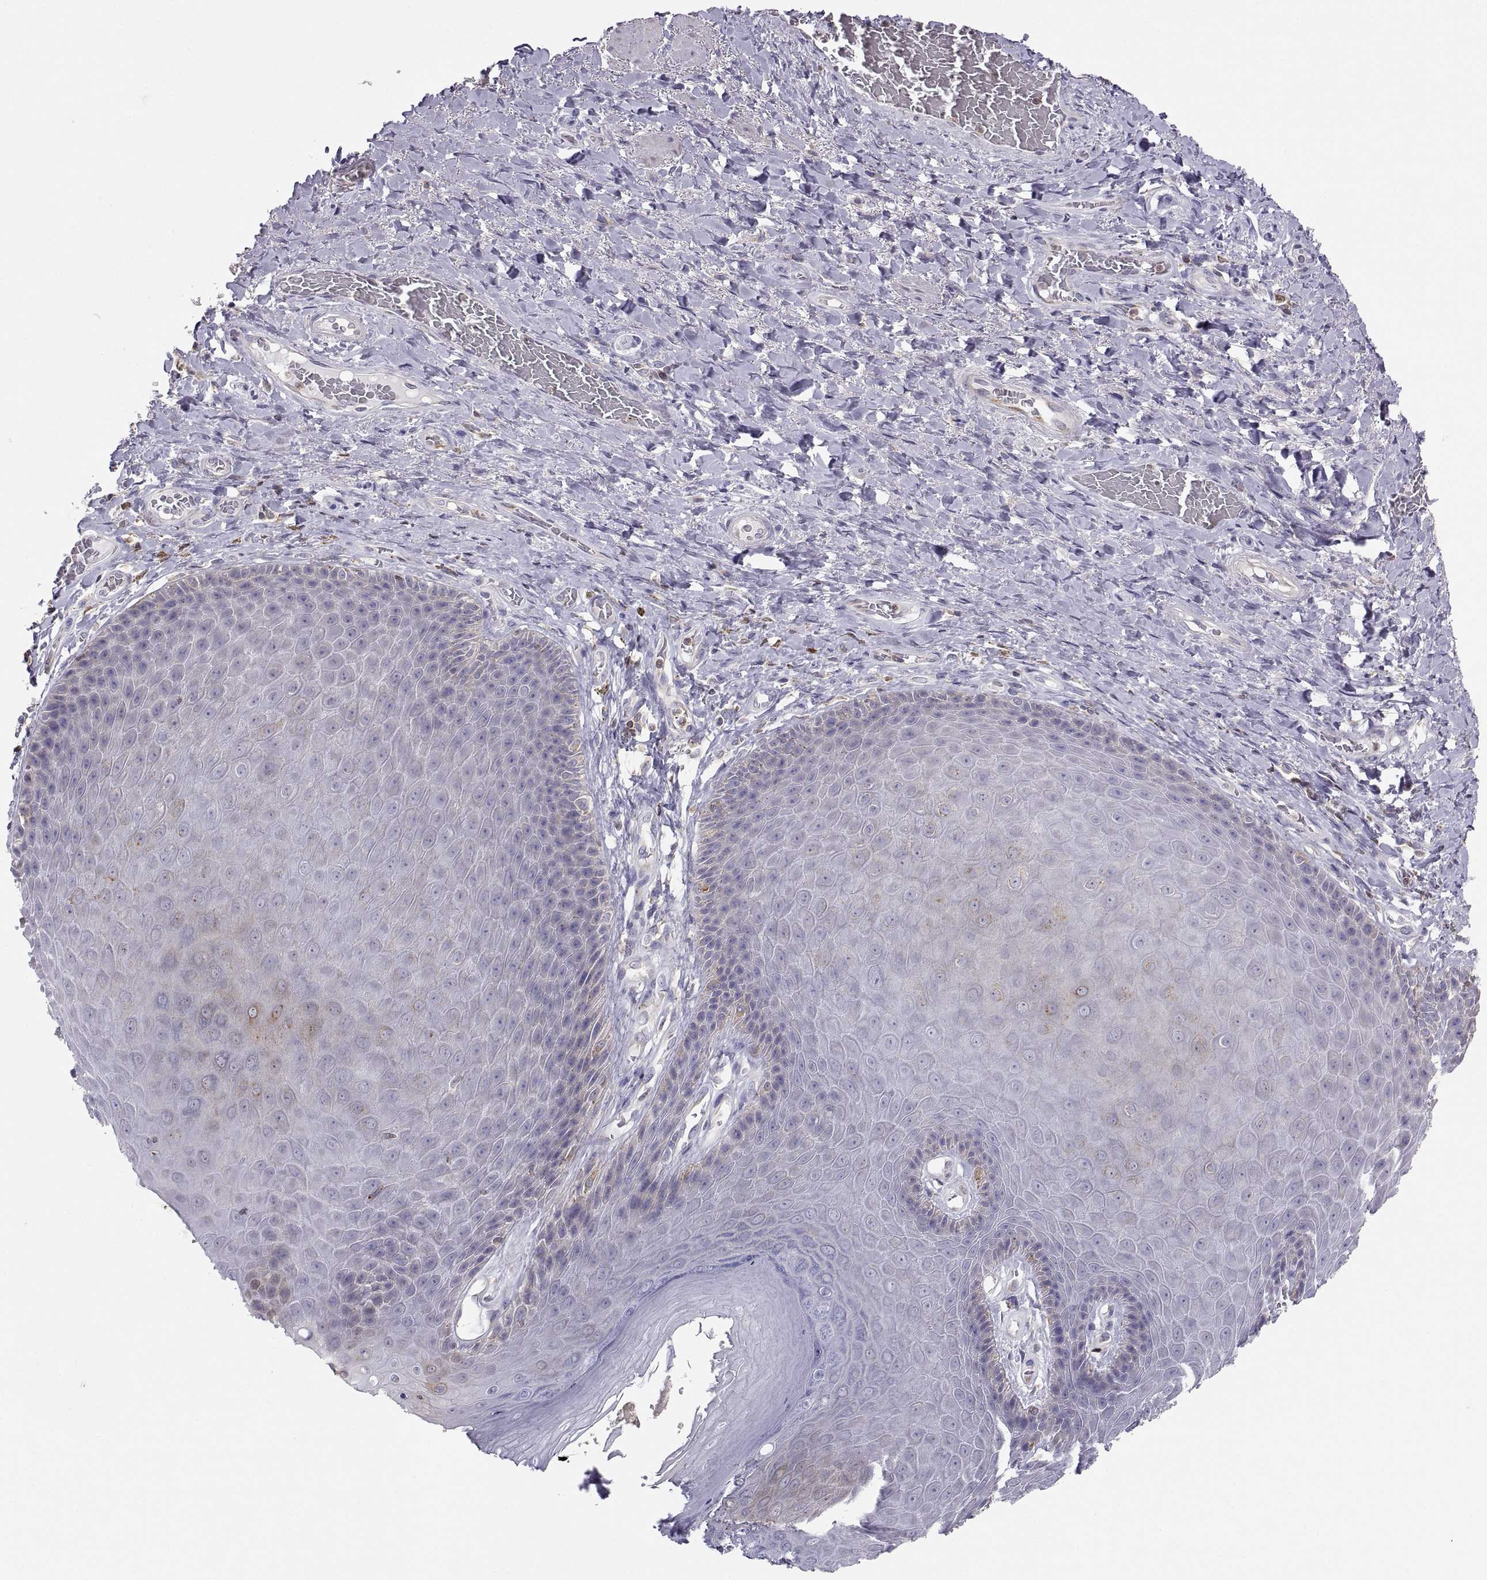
{"staining": {"intensity": "negative", "quantity": "none", "location": "none"}, "tissue": "skin", "cell_type": "Epidermal cells", "image_type": "normal", "snomed": [{"axis": "morphology", "description": "Normal tissue, NOS"}, {"axis": "topography", "description": "Skeletal muscle"}, {"axis": "topography", "description": "Anal"}, {"axis": "topography", "description": "Peripheral nerve tissue"}], "caption": "Epidermal cells are negative for brown protein staining in unremarkable skin. (Stains: DAB (3,3'-diaminobenzidine) IHC with hematoxylin counter stain, Microscopy: brightfield microscopy at high magnification).", "gene": "ERO1A", "patient": {"sex": "male", "age": 53}}